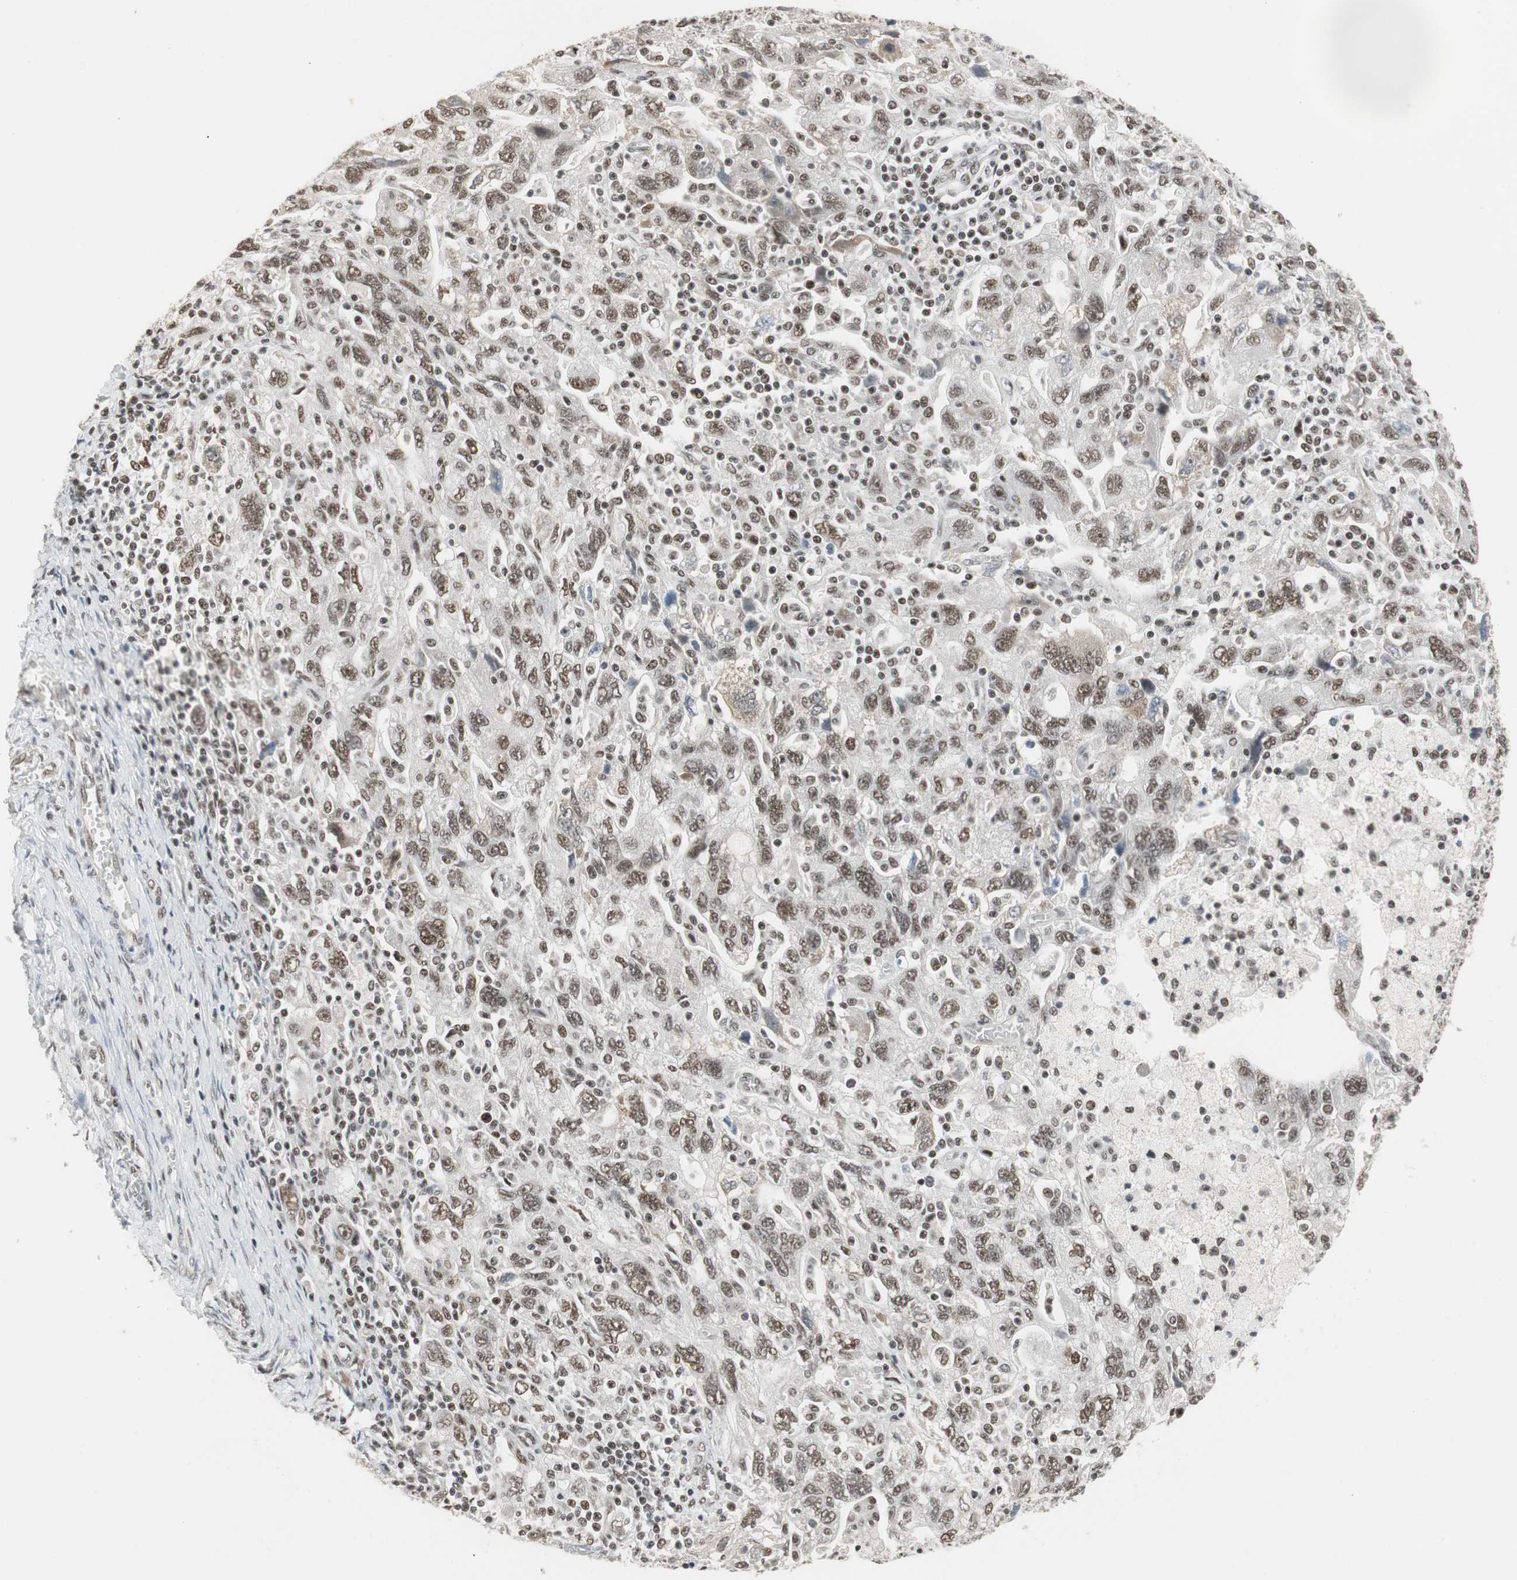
{"staining": {"intensity": "moderate", "quantity": ">75%", "location": "nuclear"}, "tissue": "ovarian cancer", "cell_type": "Tumor cells", "image_type": "cancer", "snomed": [{"axis": "morphology", "description": "Carcinoma, NOS"}, {"axis": "morphology", "description": "Cystadenocarcinoma, serous, NOS"}, {"axis": "topography", "description": "Ovary"}], "caption": "Immunohistochemistry staining of ovarian cancer (serous cystadenocarcinoma), which displays medium levels of moderate nuclear positivity in approximately >75% of tumor cells indicating moderate nuclear protein positivity. The staining was performed using DAB (3,3'-diaminobenzidine) (brown) for protein detection and nuclei were counterstained in hematoxylin (blue).", "gene": "RTF1", "patient": {"sex": "female", "age": 69}}